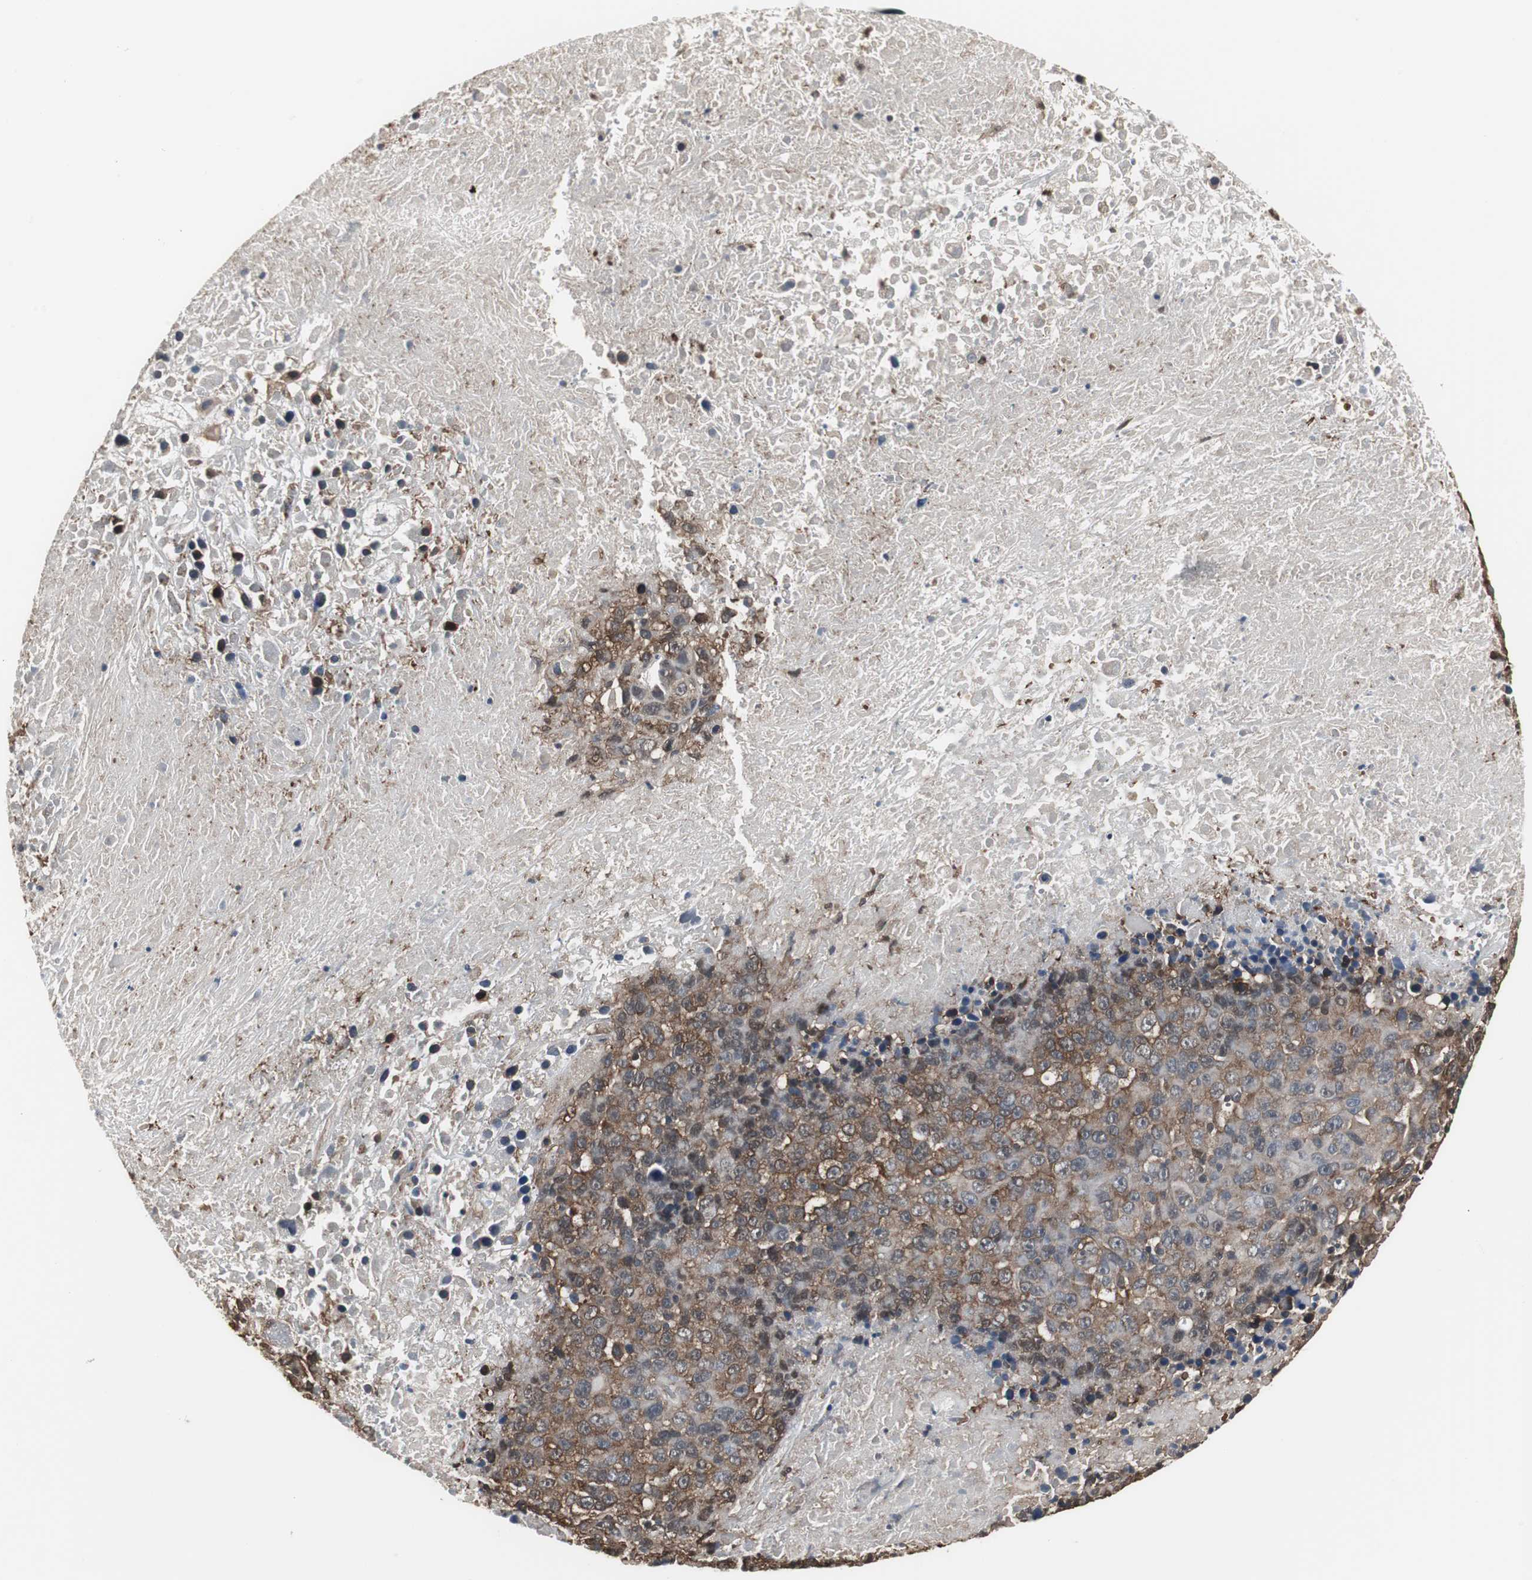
{"staining": {"intensity": "strong", "quantity": ">75%", "location": "cytoplasmic/membranous"}, "tissue": "melanoma", "cell_type": "Tumor cells", "image_type": "cancer", "snomed": [{"axis": "morphology", "description": "Malignant melanoma, Metastatic site"}, {"axis": "topography", "description": "Cerebral cortex"}], "caption": "Melanoma was stained to show a protein in brown. There is high levels of strong cytoplasmic/membranous staining in approximately >75% of tumor cells. (brown staining indicates protein expression, while blue staining denotes nuclei).", "gene": "ZSCAN22", "patient": {"sex": "female", "age": 52}}